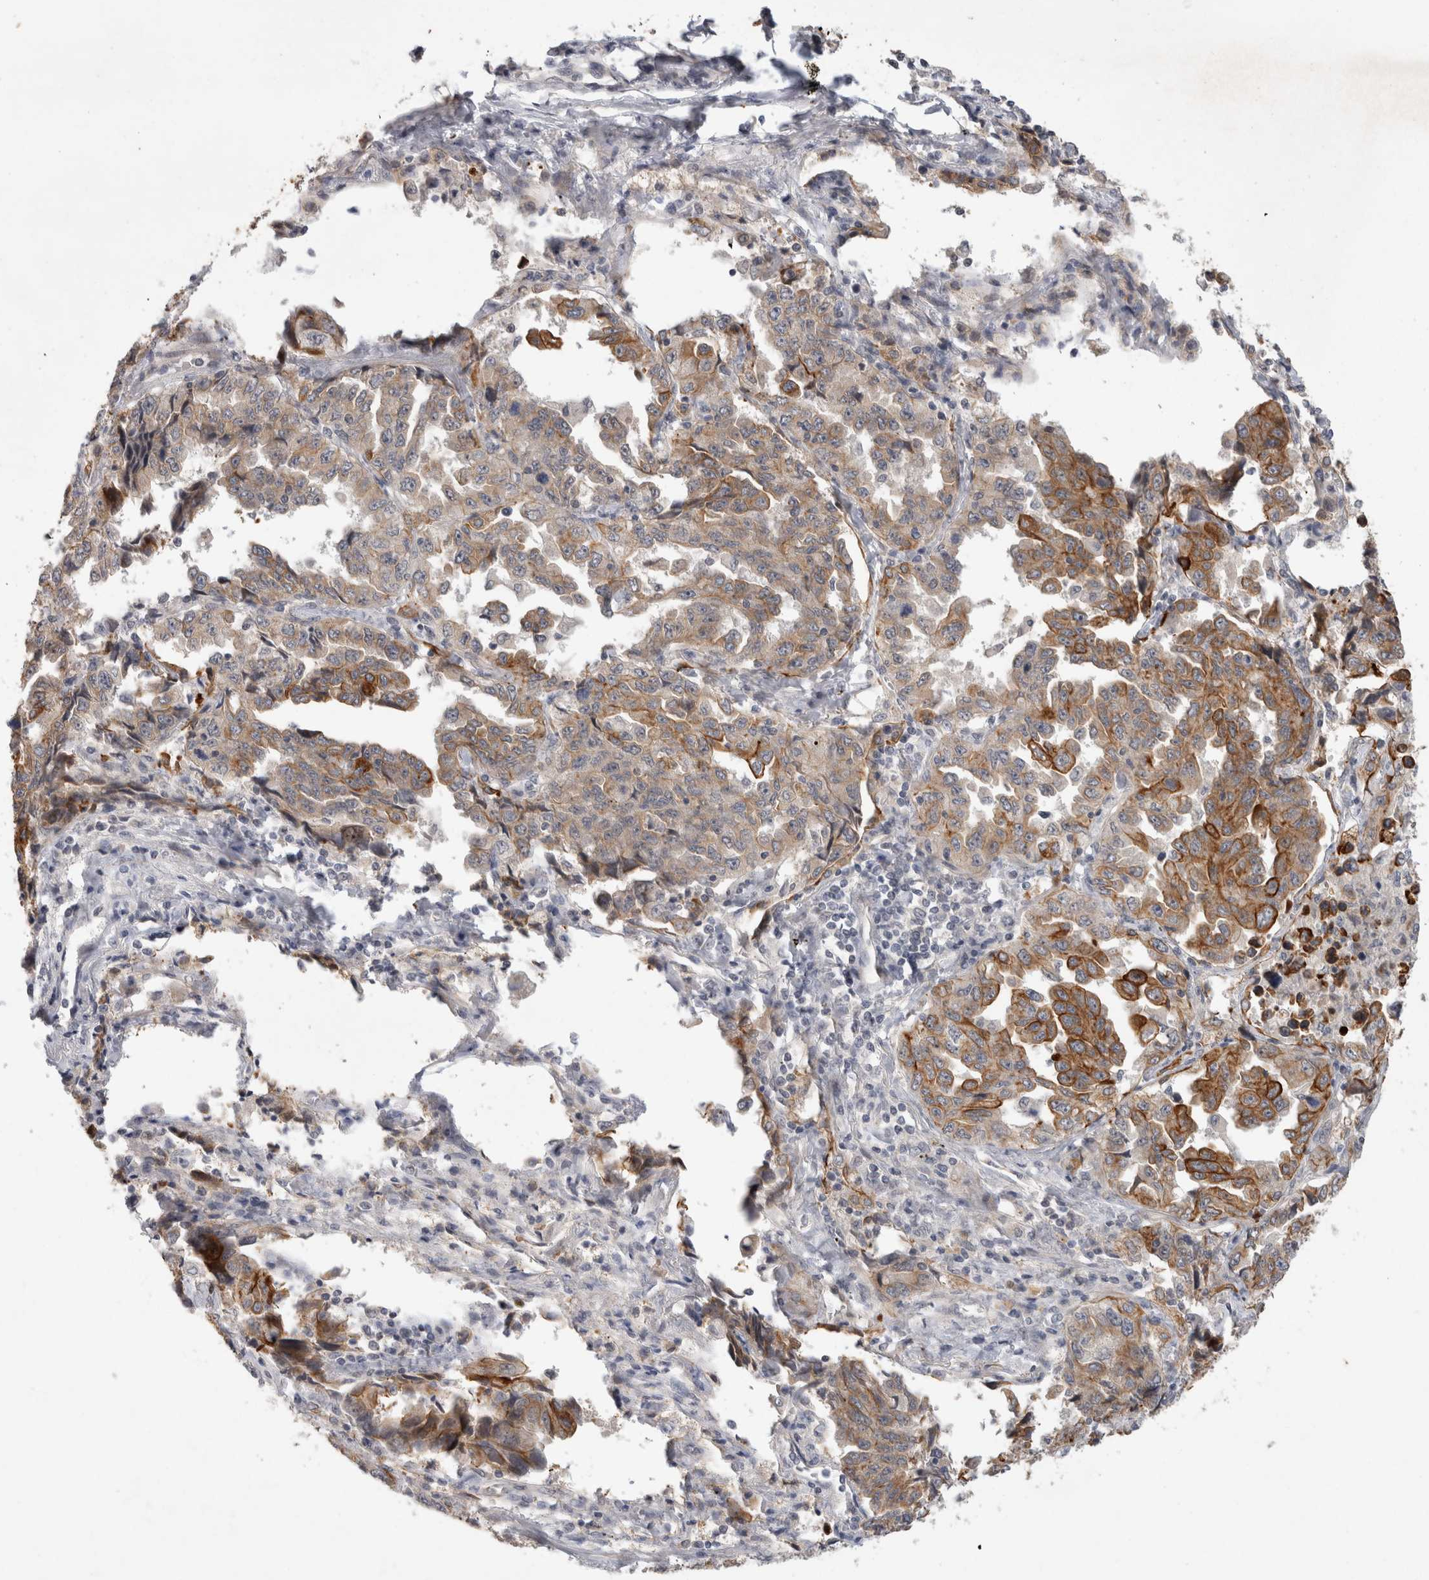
{"staining": {"intensity": "moderate", "quantity": ">75%", "location": "cytoplasmic/membranous"}, "tissue": "lung cancer", "cell_type": "Tumor cells", "image_type": "cancer", "snomed": [{"axis": "morphology", "description": "Adenocarcinoma, NOS"}, {"axis": "topography", "description": "Lung"}], "caption": "This histopathology image exhibits immunohistochemistry (IHC) staining of lung cancer, with medium moderate cytoplasmic/membranous positivity in approximately >75% of tumor cells.", "gene": "CRISPLD1", "patient": {"sex": "female", "age": 51}}